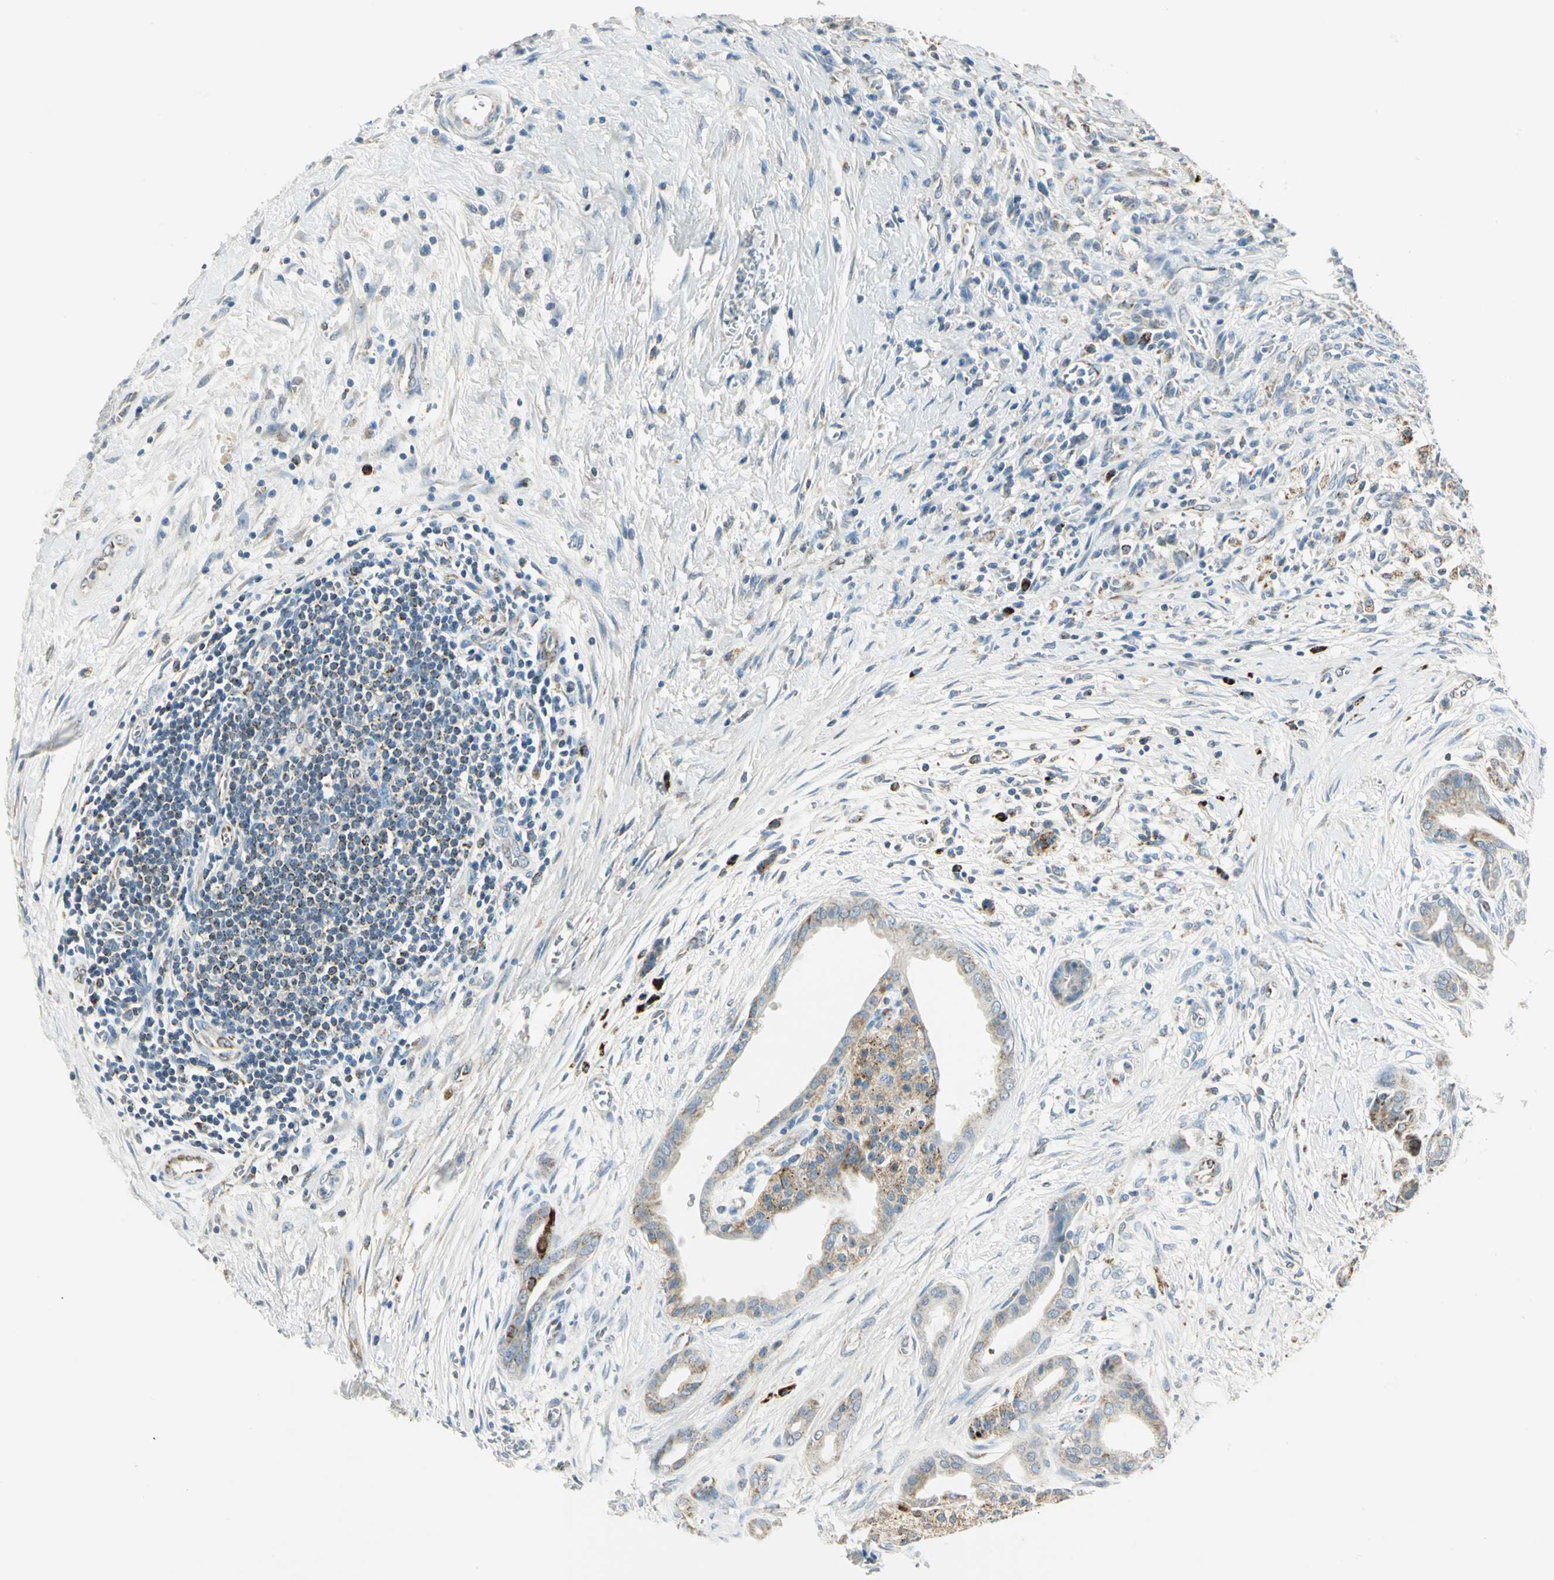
{"staining": {"intensity": "weak", "quantity": ">75%", "location": "cytoplasmic/membranous"}, "tissue": "pancreatic cancer", "cell_type": "Tumor cells", "image_type": "cancer", "snomed": [{"axis": "morphology", "description": "Adenocarcinoma, NOS"}, {"axis": "topography", "description": "Pancreas"}], "caption": "Weak cytoplasmic/membranous positivity for a protein is present in about >75% of tumor cells of pancreatic cancer using immunohistochemistry.", "gene": "ACADM", "patient": {"sex": "male", "age": 59}}